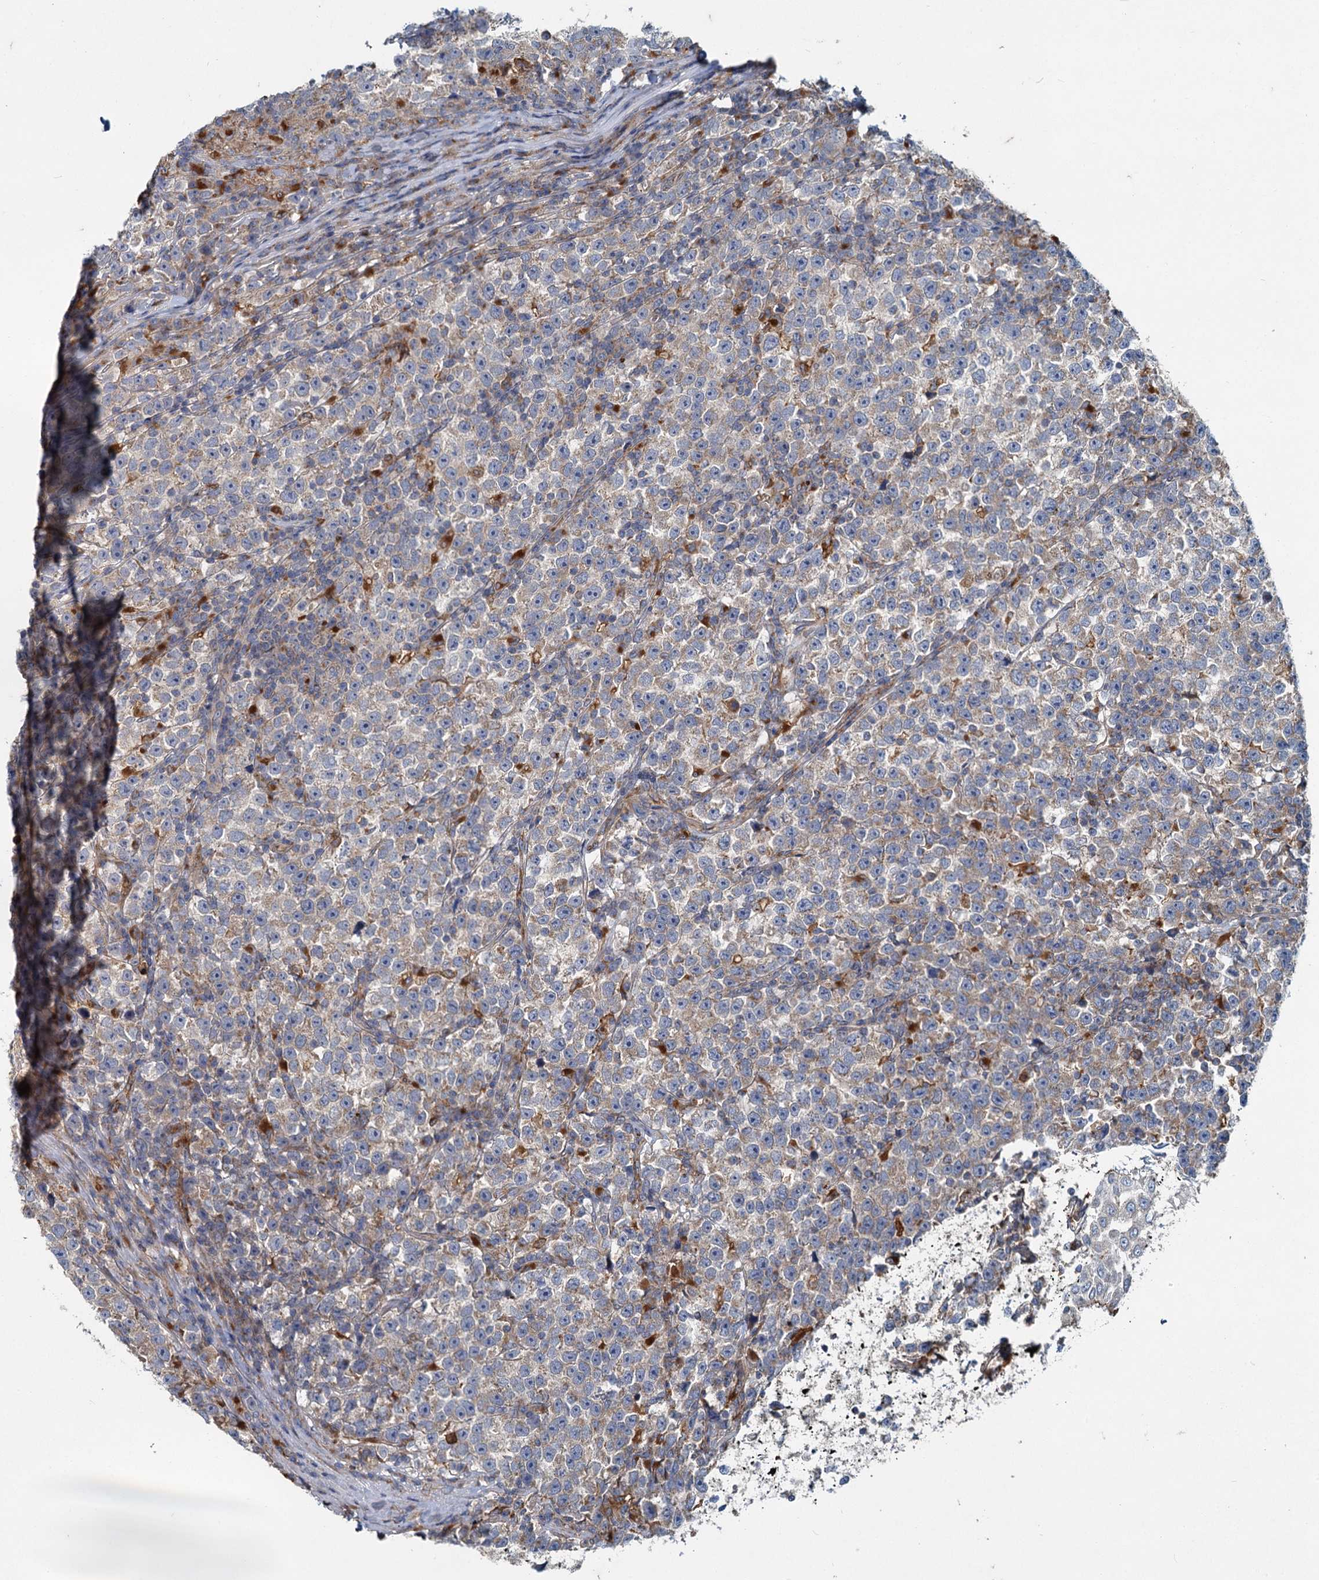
{"staining": {"intensity": "weak", "quantity": ">75%", "location": "cytoplasmic/membranous"}, "tissue": "testis cancer", "cell_type": "Tumor cells", "image_type": "cancer", "snomed": [{"axis": "morphology", "description": "Normal tissue, NOS"}, {"axis": "morphology", "description": "Seminoma, NOS"}, {"axis": "topography", "description": "Testis"}], "caption": "An immunohistochemistry (IHC) micrograph of neoplastic tissue is shown. Protein staining in brown highlights weak cytoplasmic/membranous positivity in testis cancer within tumor cells. (DAB IHC, brown staining for protein, blue staining for nuclei).", "gene": "ADCY2", "patient": {"sex": "male", "age": 43}}